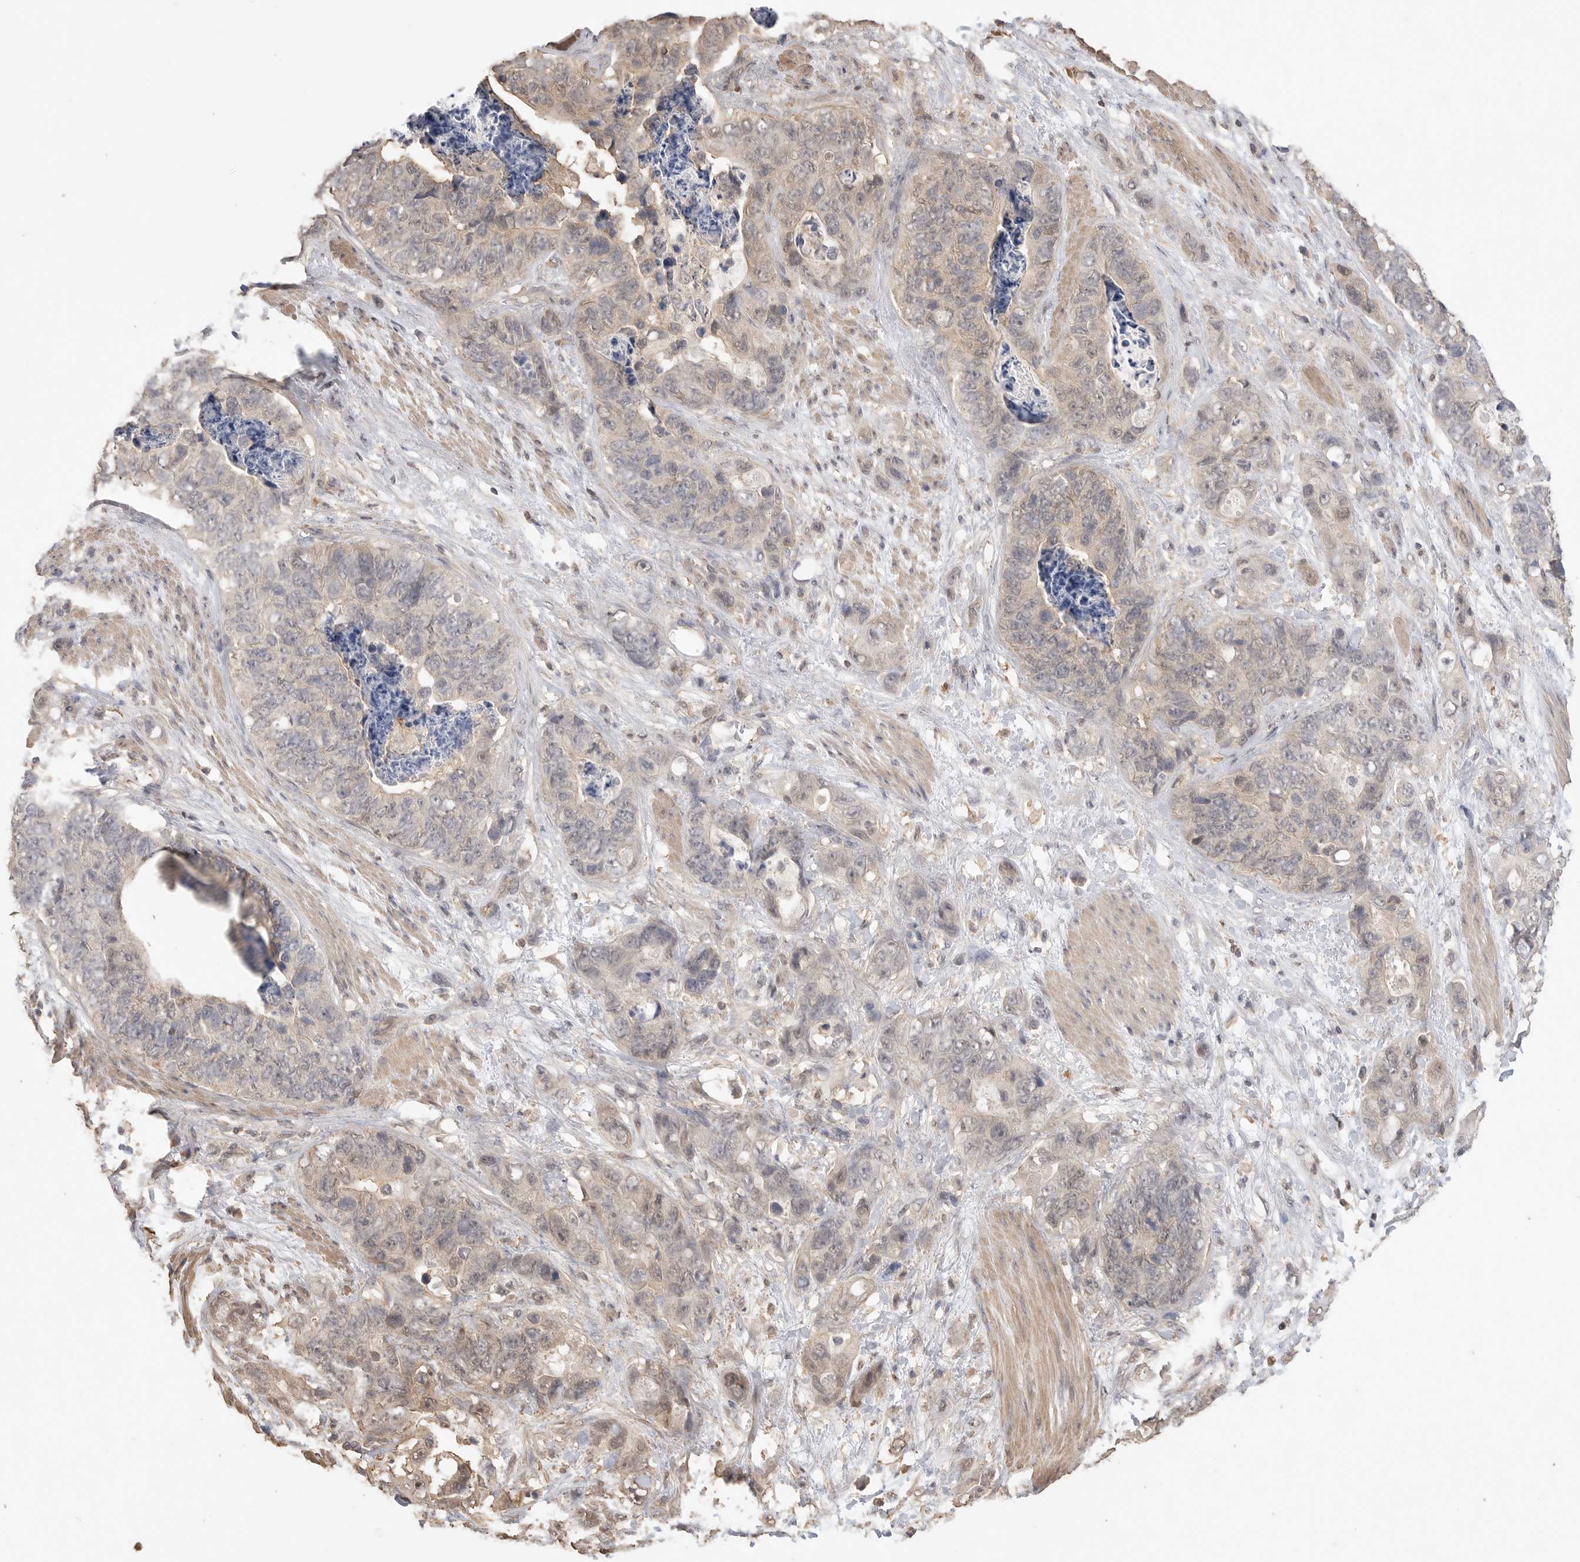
{"staining": {"intensity": "negative", "quantity": "none", "location": "none"}, "tissue": "stomach cancer", "cell_type": "Tumor cells", "image_type": "cancer", "snomed": [{"axis": "morphology", "description": "Normal tissue, NOS"}, {"axis": "morphology", "description": "Adenocarcinoma, NOS"}, {"axis": "topography", "description": "Stomach"}], "caption": "Protein analysis of stomach cancer (adenocarcinoma) exhibits no significant positivity in tumor cells.", "gene": "MAP2K1", "patient": {"sex": "female", "age": 89}}